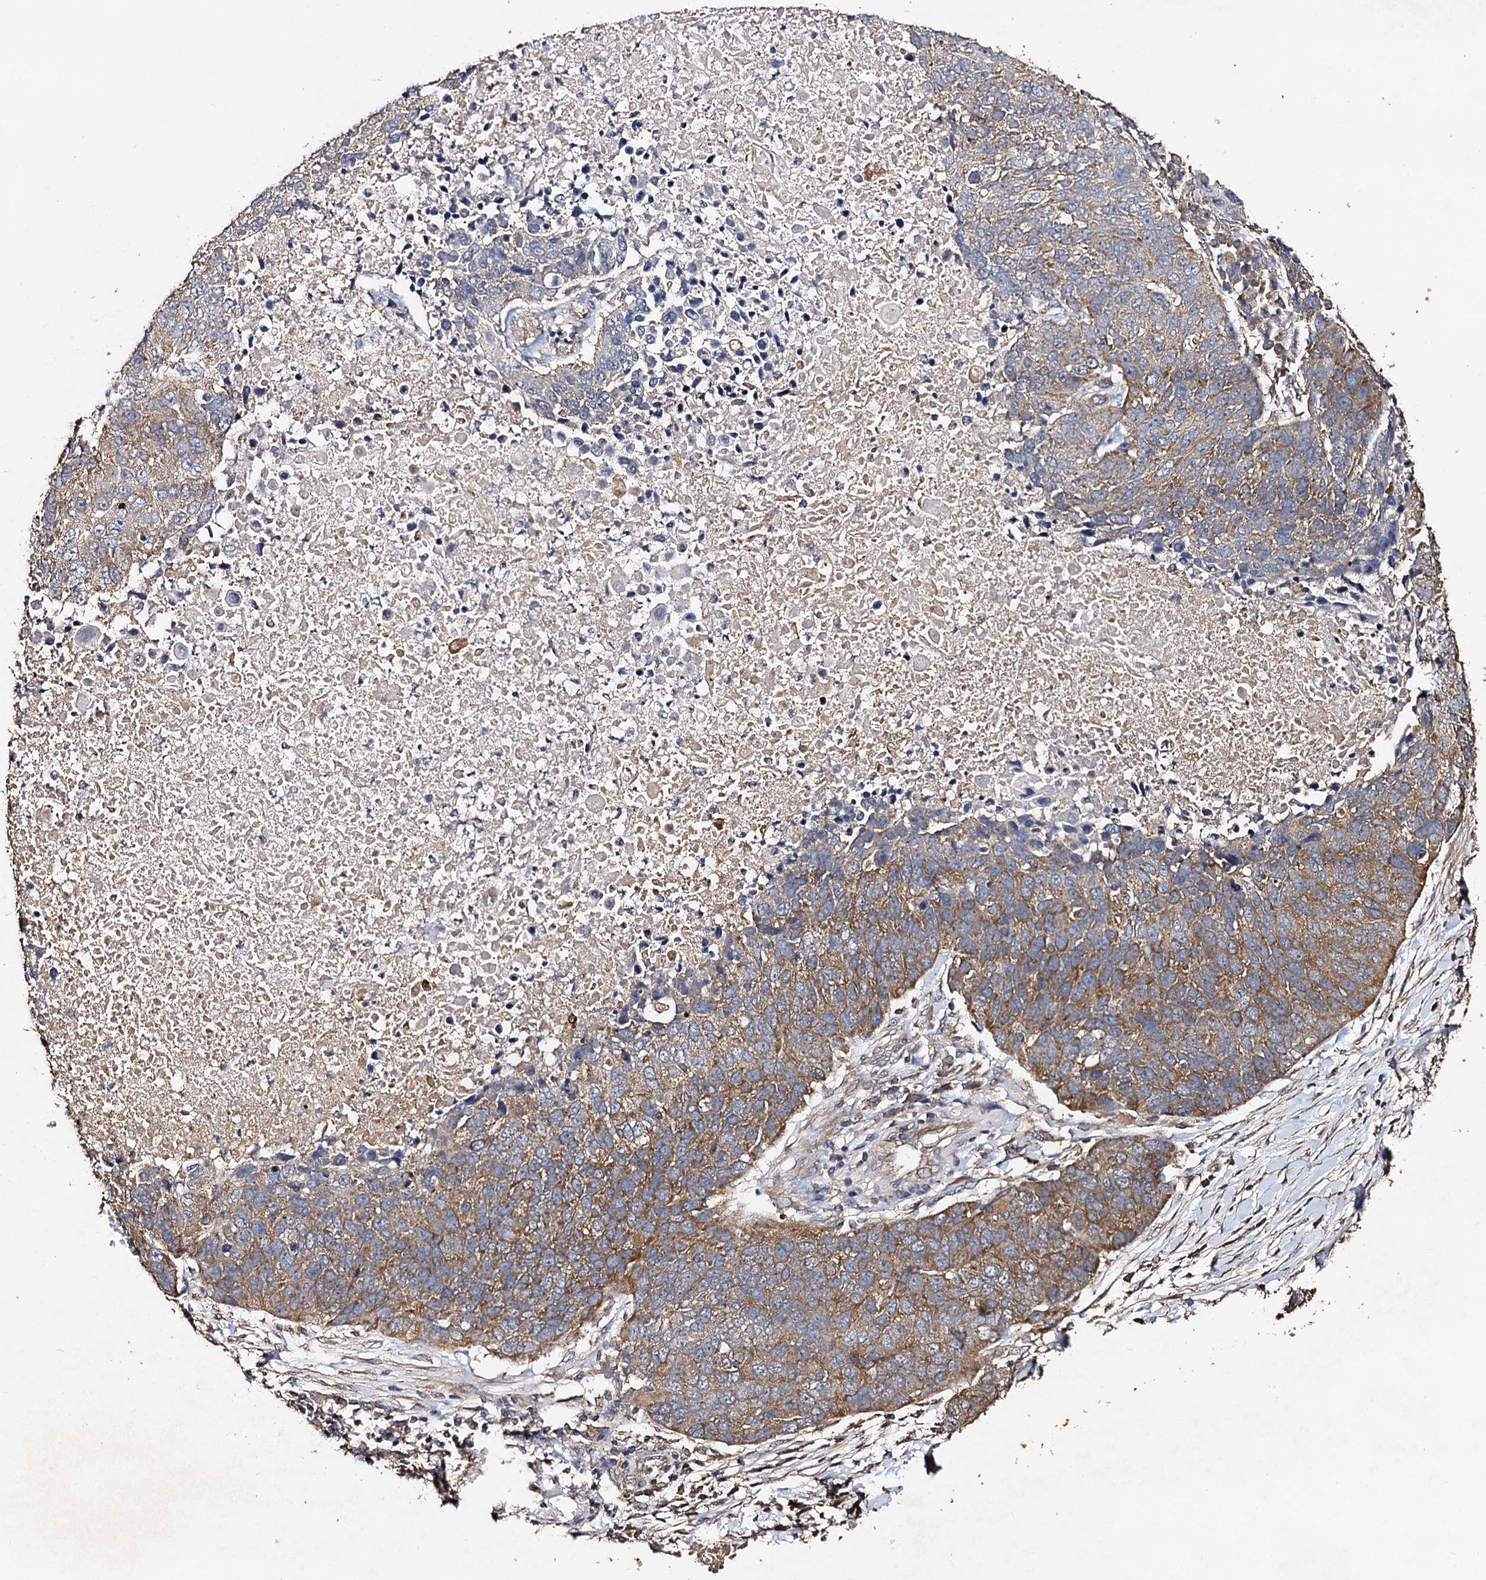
{"staining": {"intensity": "moderate", "quantity": ">75%", "location": "cytoplasmic/membranous"}, "tissue": "lung cancer", "cell_type": "Tumor cells", "image_type": "cancer", "snomed": [{"axis": "morphology", "description": "Normal tissue, NOS"}, {"axis": "morphology", "description": "Squamous cell carcinoma, NOS"}, {"axis": "topography", "description": "Lymph node"}, {"axis": "topography", "description": "Lung"}], "caption": "Human lung cancer stained for a protein (brown) demonstrates moderate cytoplasmic/membranous positive staining in approximately >75% of tumor cells.", "gene": "PPTC7", "patient": {"sex": "male", "age": 66}}